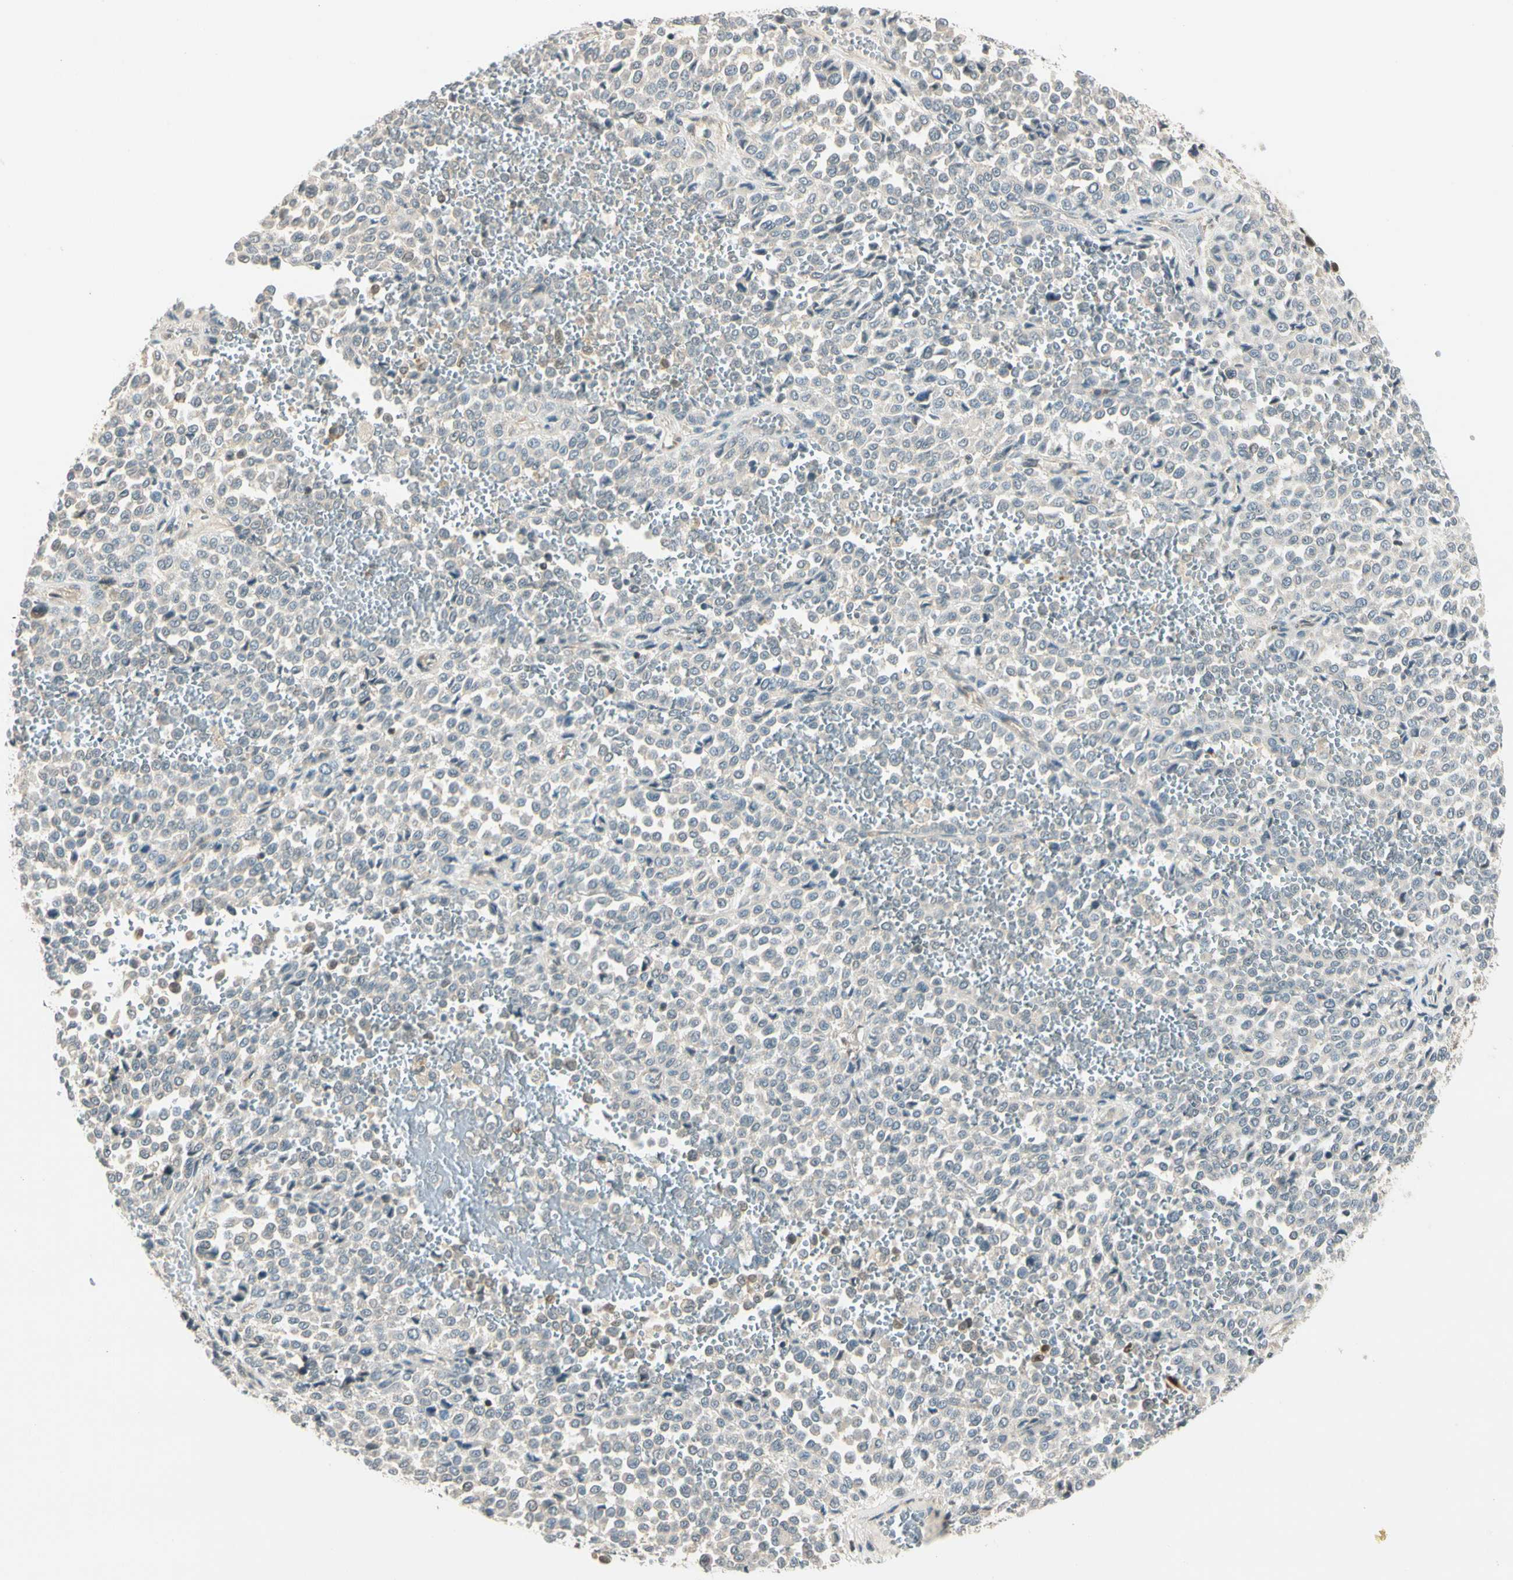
{"staining": {"intensity": "weak", "quantity": "<25%", "location": "cytoplasmic/membranous"}, "tissue": "melanoma", "cell_type": "Tumor cells", "image_type": "cancer", "snomed": [{"axis": "morphology", "description": "Malignant melanoma, Metastatic site"}, {"axis": "topography", "description": "Pancreas"}], "caption": "This is a photomicrograph of IHC staining of melanoma, which shows no positivity in tumor cells. (Stains: DAB (3,3'-diaminobenzidine) immunohistochemistry with hematoxylin counter stain, Microscopy: brightfield microscopy at high magnification).", "gene": "ZSCAN12", "patient": {"sex": "female", "age": 30}}